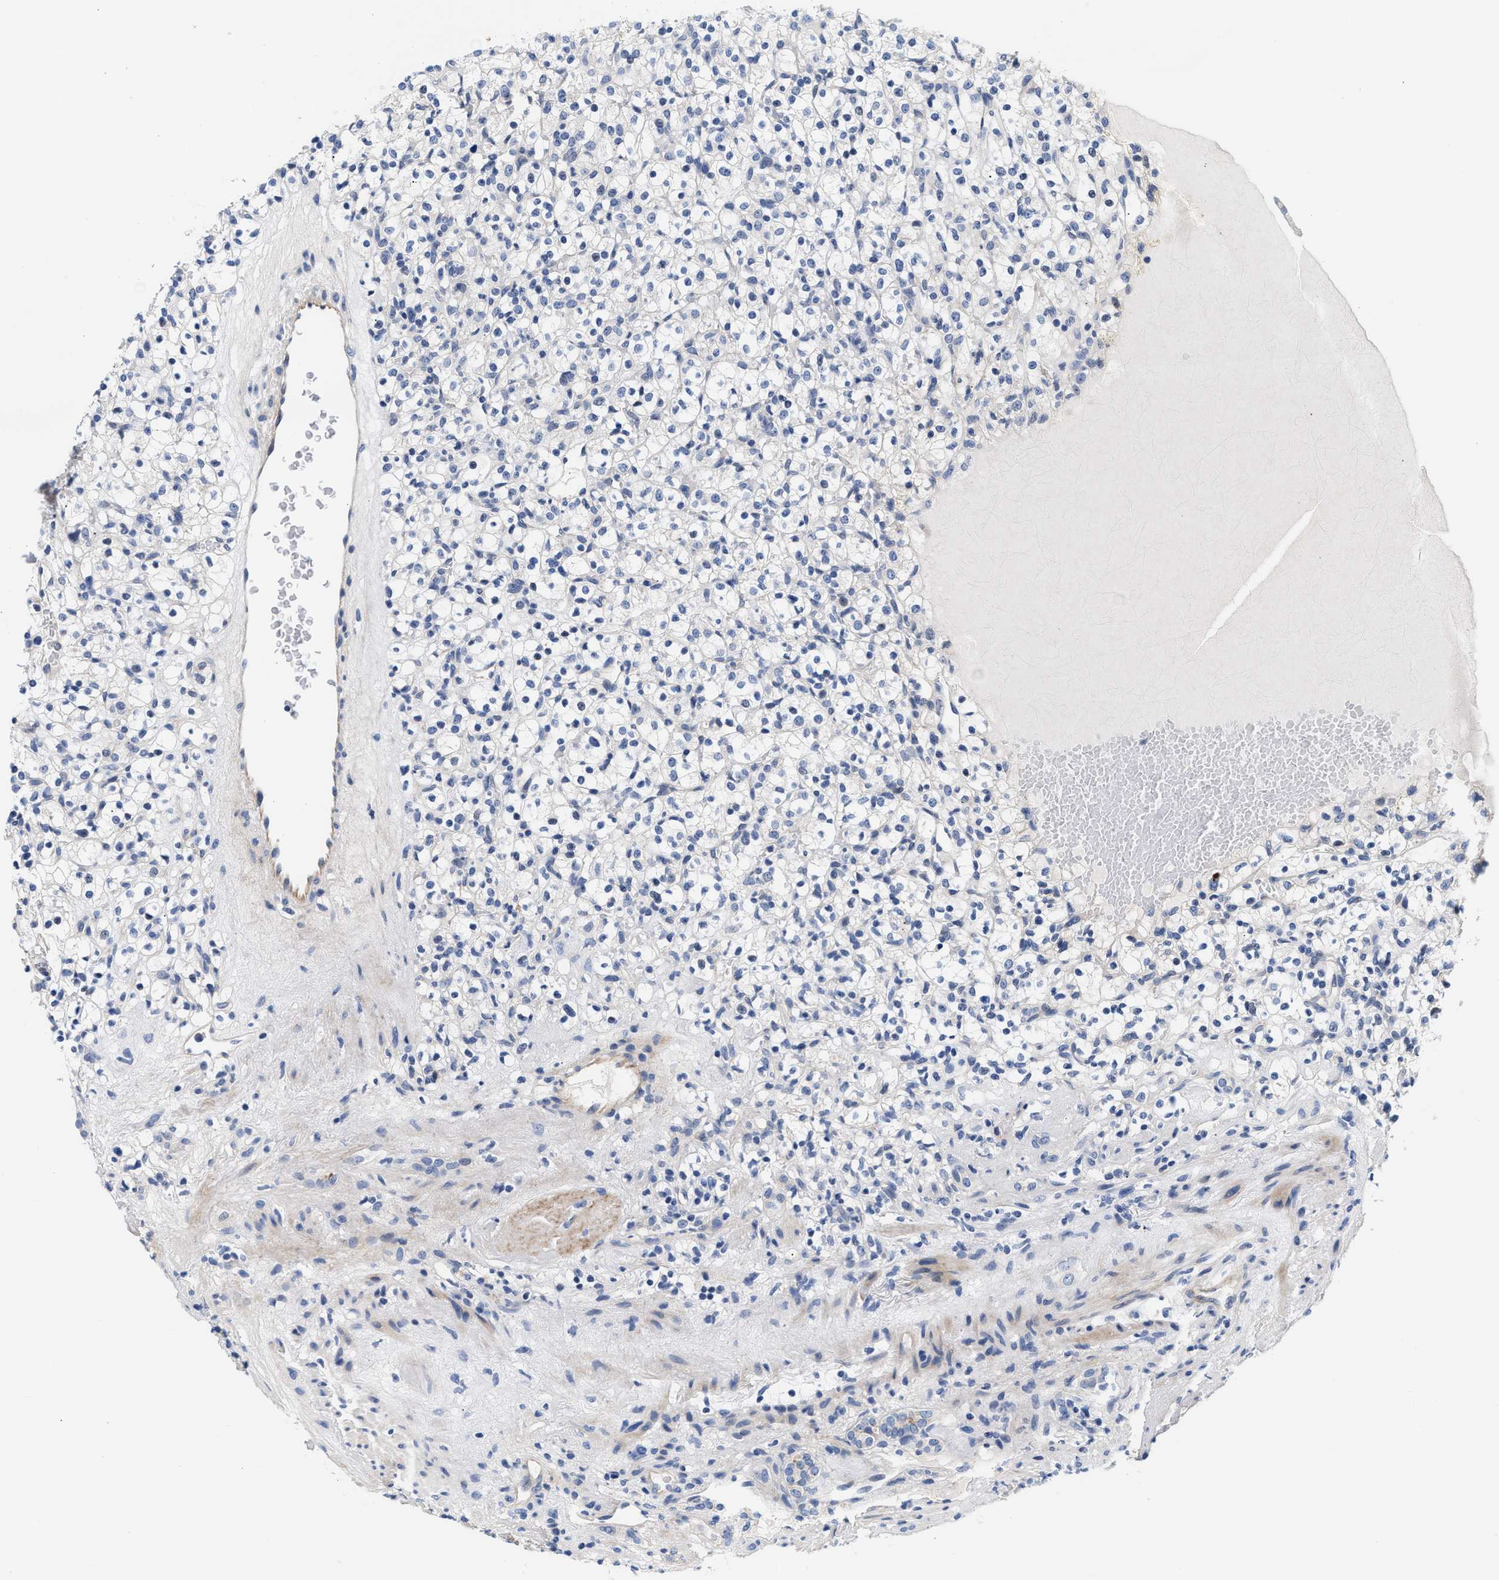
{"staining": {"intensity": "negative", "quantity": "none", "location": "none"}, "tissue": "renal cancer", "cell_type": "Tumor cells", "image_type": "cancer", "snomed": [{"axis": "morphology", "description": "Normal tissue, NOS"}, {"axis": "morphology", "description": "Adenocarcinoma, NOS"}, {"axis": "topography", "description": "Kidney"}], "caption": "Human renal adenocarcinoma stained for a protein using immunohistochemistry (IHC) exhibits no positivity in tumor cells.", "gene": "ACTL7B", "patient": {"sex": "female", "age": 72}}